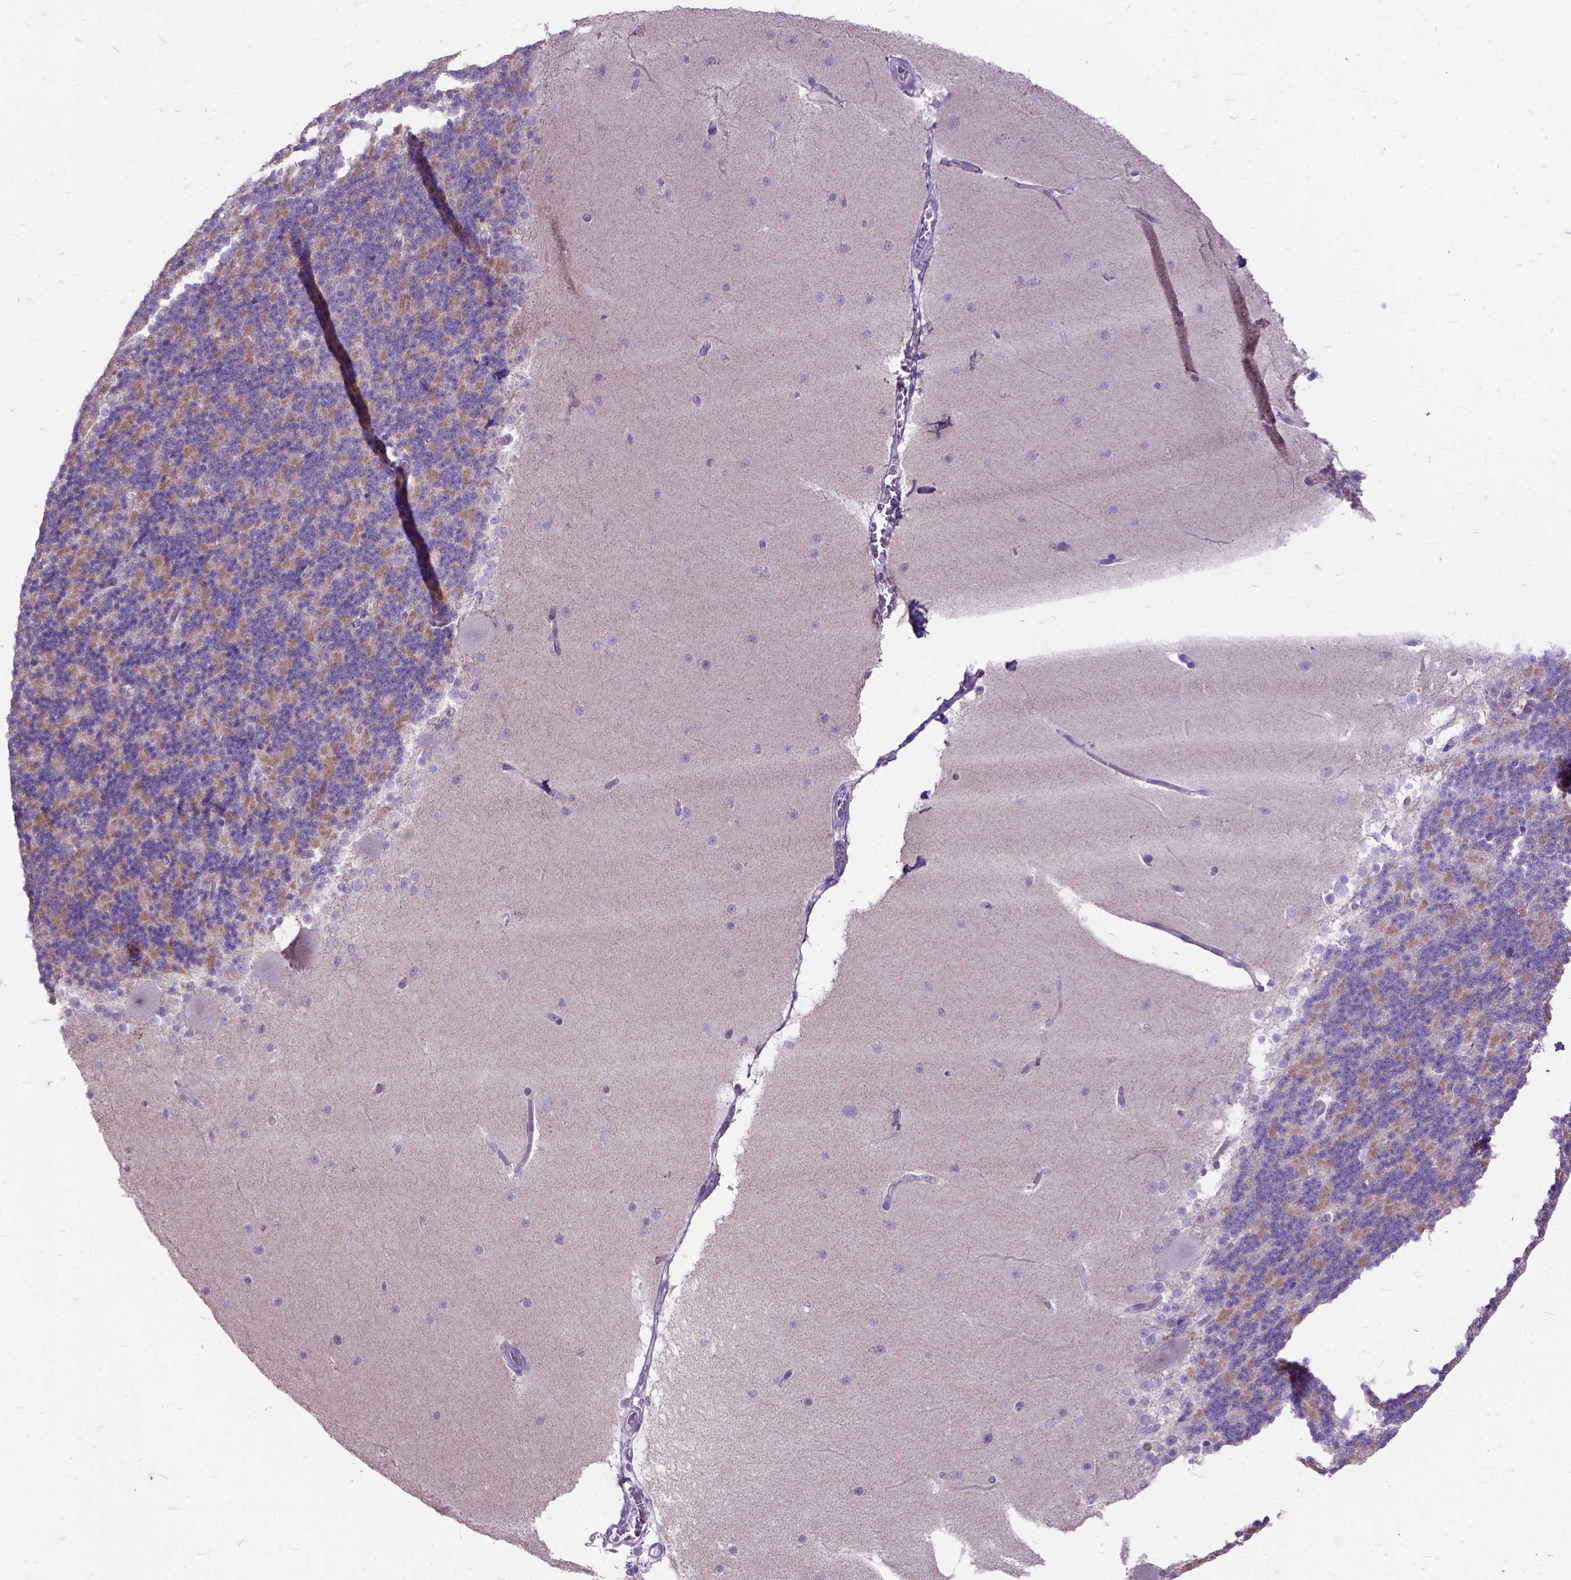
{"staining": {"intensity": "negative", "quantity": "none", "location": "none"}, "tissue": "cerebellum", "cell_type": "Cells in granular layer", "image_type": "normal", "snomed": [{"axis": "morphology", "description": "Normal tissue, NOS"}, {"axis": "topography", "description": "Cerebellum"}], "caption": "Cerebellum was stained to show a protein in brown. There is no significant positivity in cells in granular layer.", "gene": "CTAG2", "patient": {"sex": "female", "age": 19}}